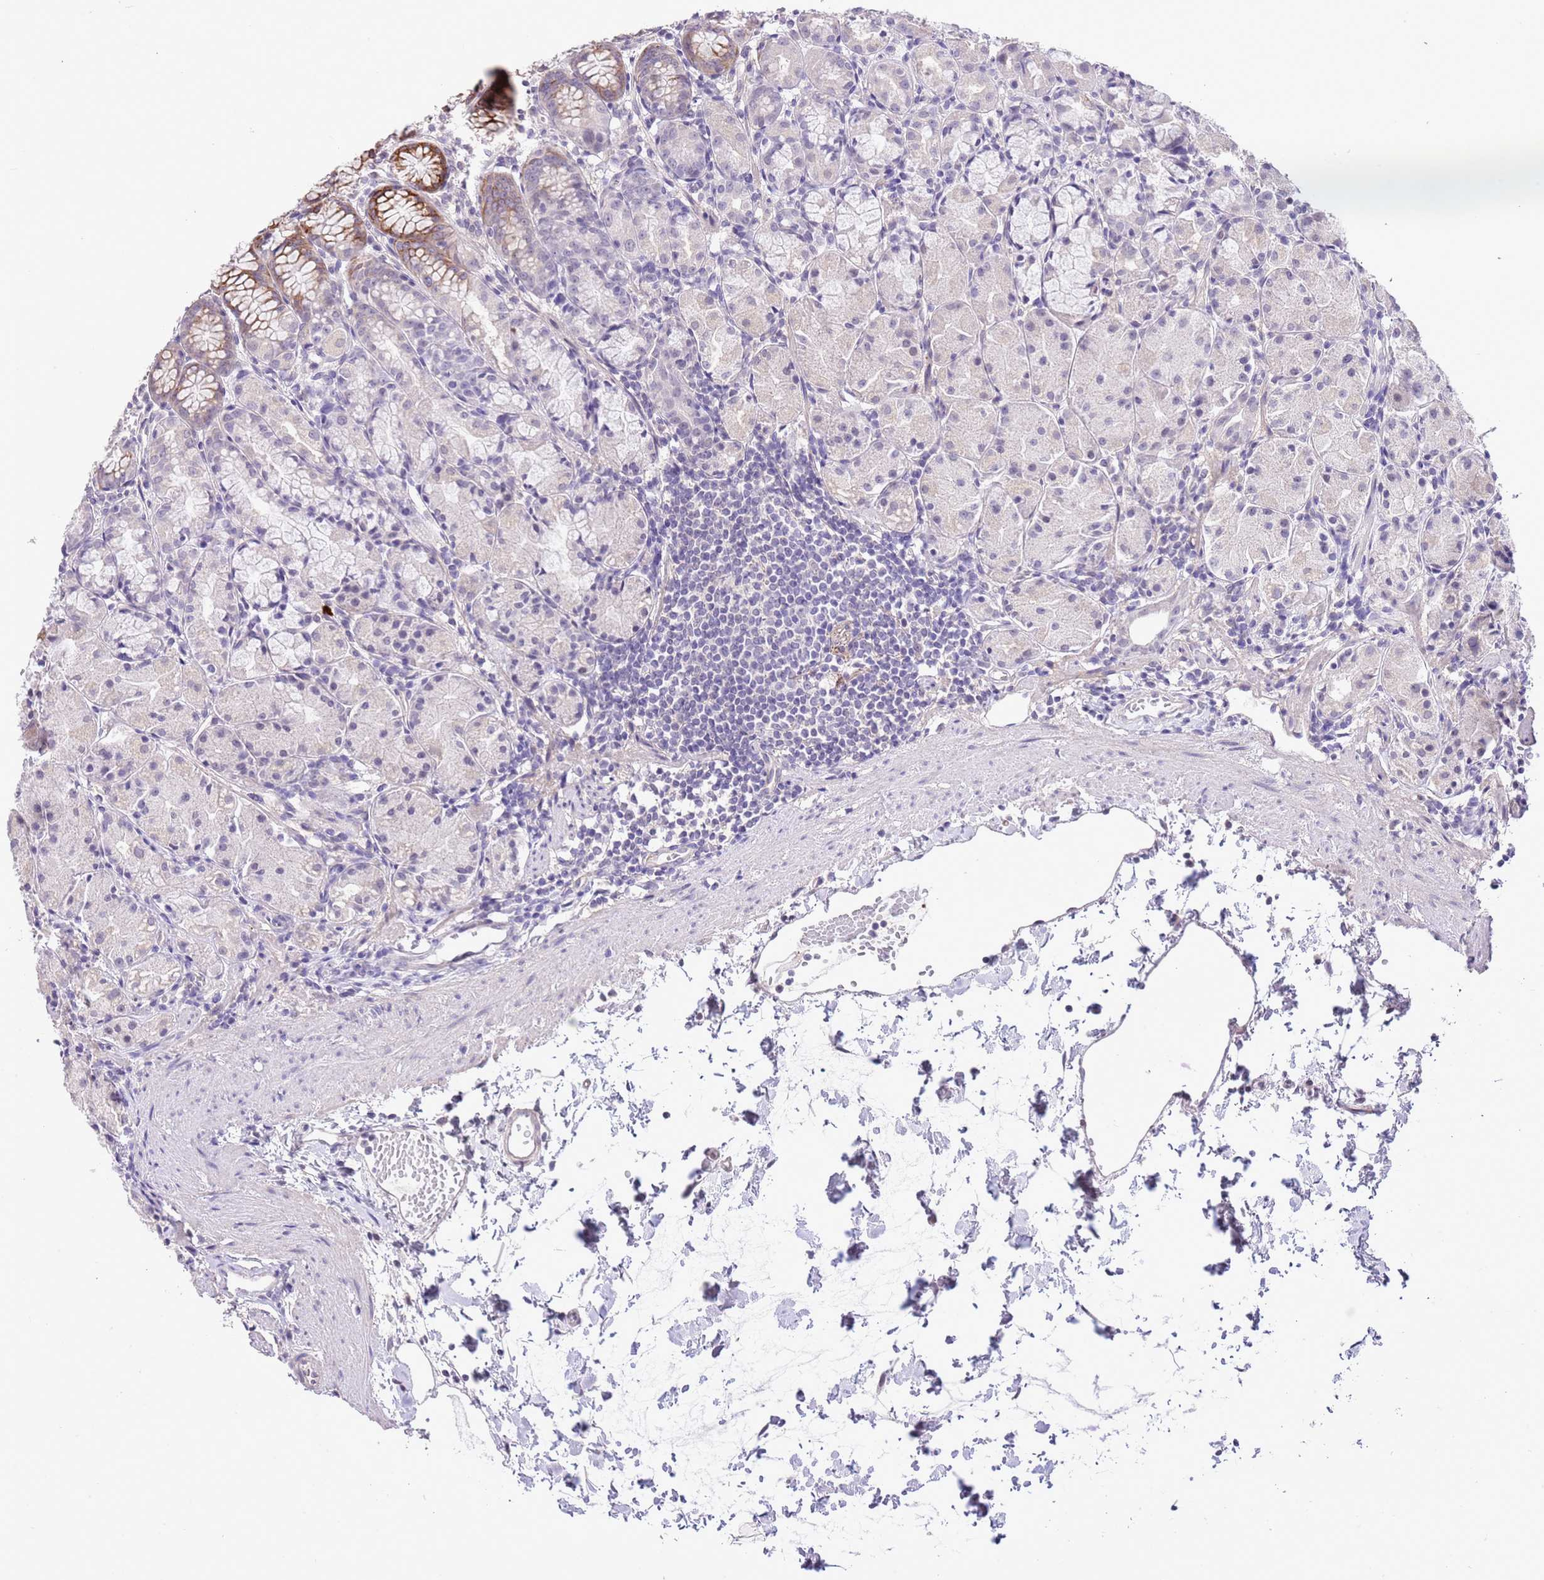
{"staining": {"intensity": "strong", "quantity": "25%-75%", "location": "cytoplasmic/membranous"}, "tissue": "stomach", "cell_type": "Glandular cells", "image_type": "normal", "snomed": [{"axis": "morphology", "description": "Normal tissue, NOS"}, {"axis": "topography", "description": "Stomach, upper"}], "caption": "Immunohistochemical staining of unremarkable human stomach shows high levels of strong cytoplasmic/membranous positivity in approximately 25%-75% of glandular cells.", "gene": "MIDN", "patient": {"sex": "male", "age": 47}}